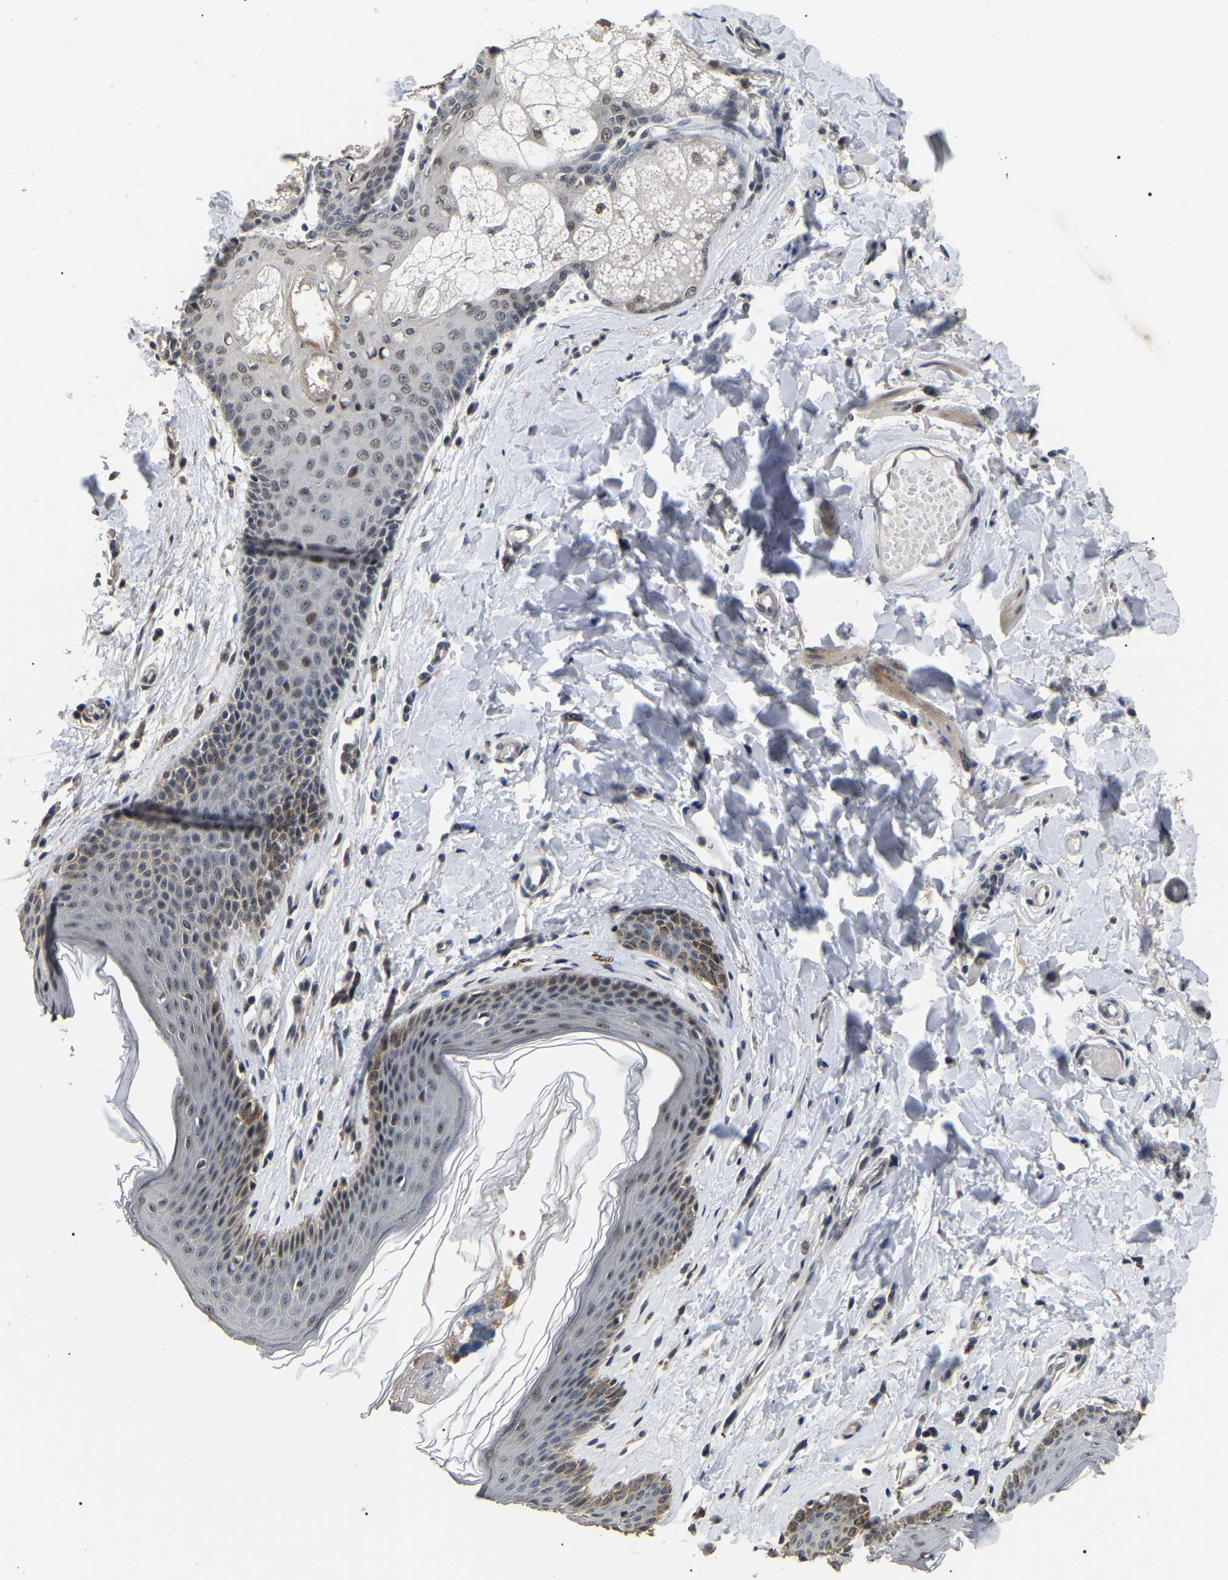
{"staining": {"intensity": "moderate", "quantity": "<25%", "location": "cytoplasmic/membranous,nuclear"}, "tissue": "skin", "cell_type": "Epidermal cells", "image_type": "normal", "snomed": [{"axis": "morphology", "description": "Normal tissue, NOS"}, {"axis": "topography", "description": "Vulva"}], "caption": "Immunohistochemistry (IHC) of unremarkable human skin demonstrates low levels of moderate cytoplasmic/membranous,nuclear staining in about <25% of epidermal cells.", "gene": "PPM1E", "patient": {"sex": "female", "age": 66}}